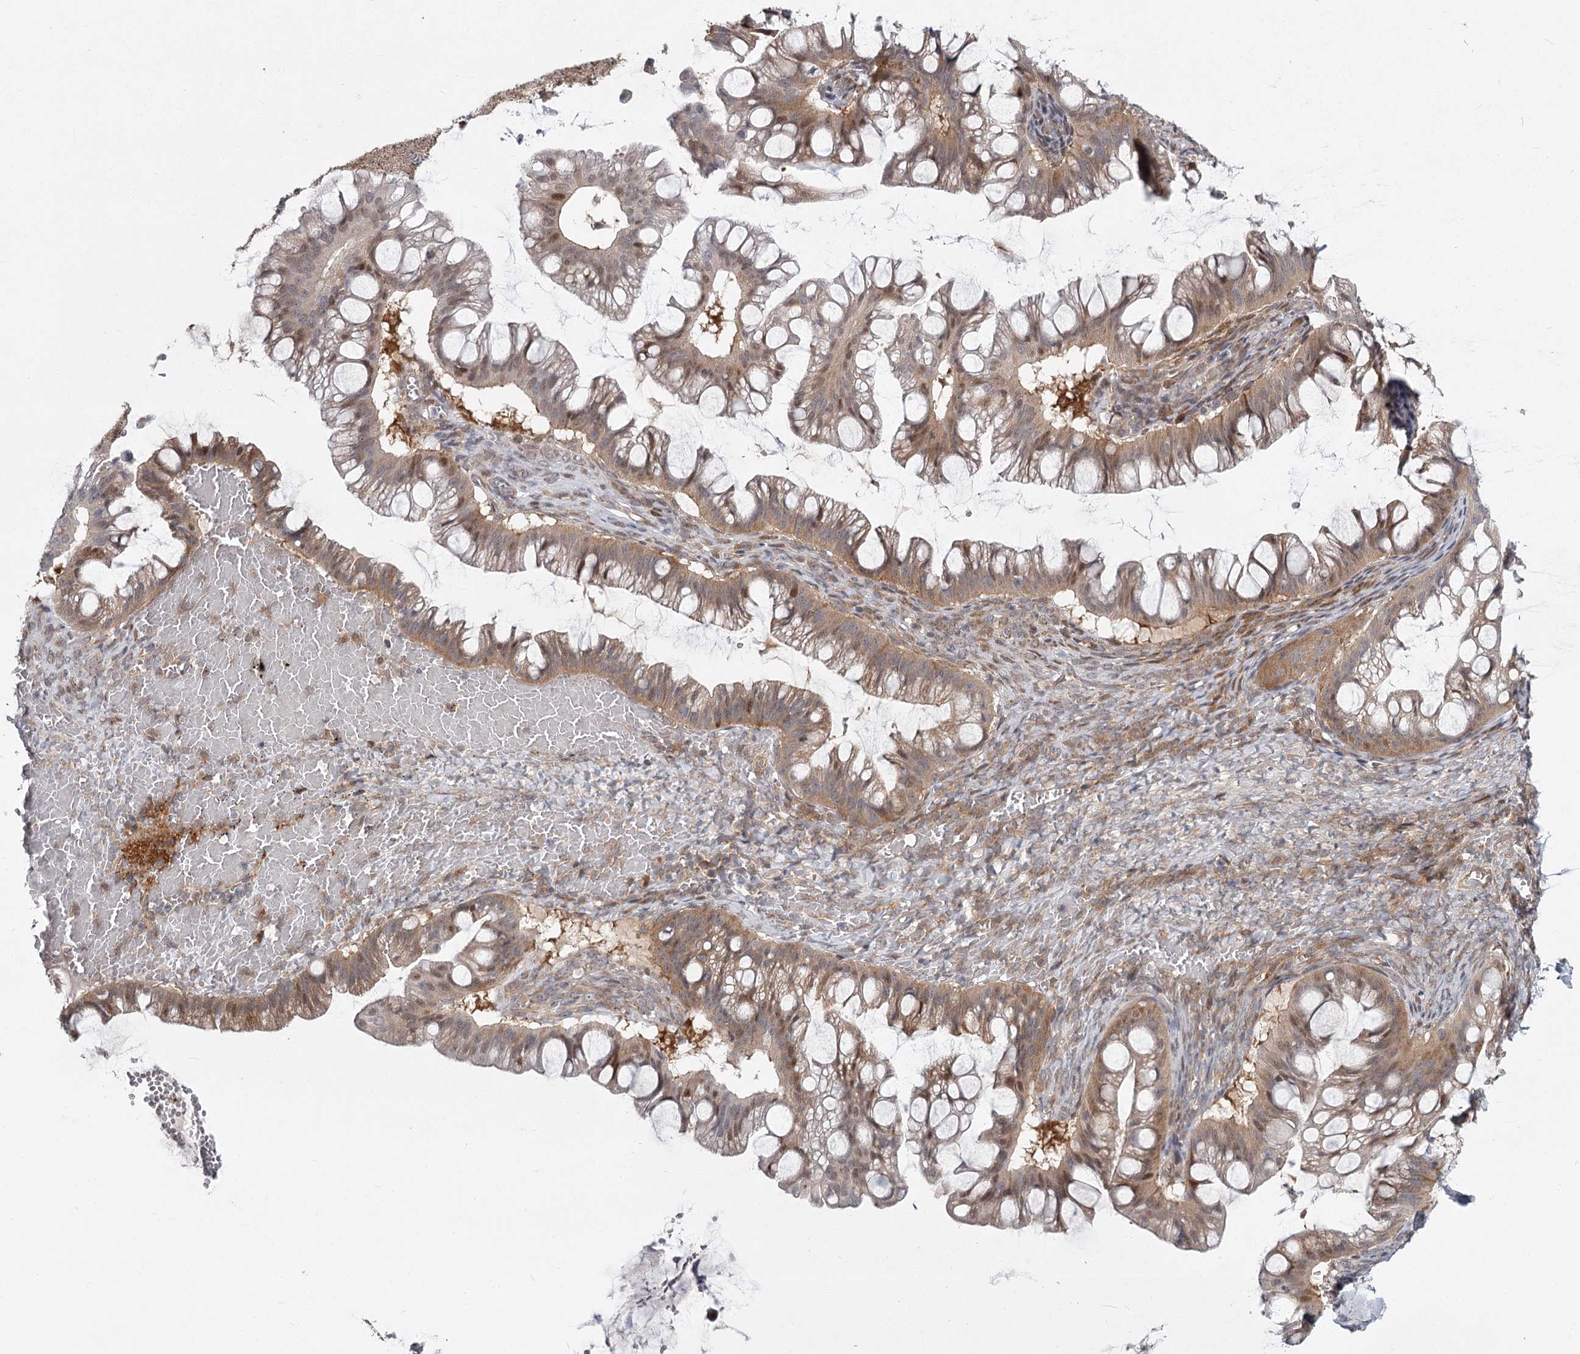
{"staining": {"intensity": "weak", "quantity": ">75%", "location": "cytoplasmic/membranous,nuclear"}, "tissue": "ovarian cancer", "cell_type": "Tumor cells", "image_type": "cancer", "snomed": [{"axis": "morphology", "description": "Cystadenocarcinoma, mucinous, NOS"}, {"axis": "topography", "description": "Ovary"}], "caption": "IHC (DAB (3,3'-diaminobenzidine)) staining of human mucinous cystadenocarcinoma (ovarian) demonstrates weak cytoplasmic/membranous and nuclear protein expression in approximately >75% of tumor cells.", "gene": "CCNG2", "patient": {"sex": "female", "age": 73}}